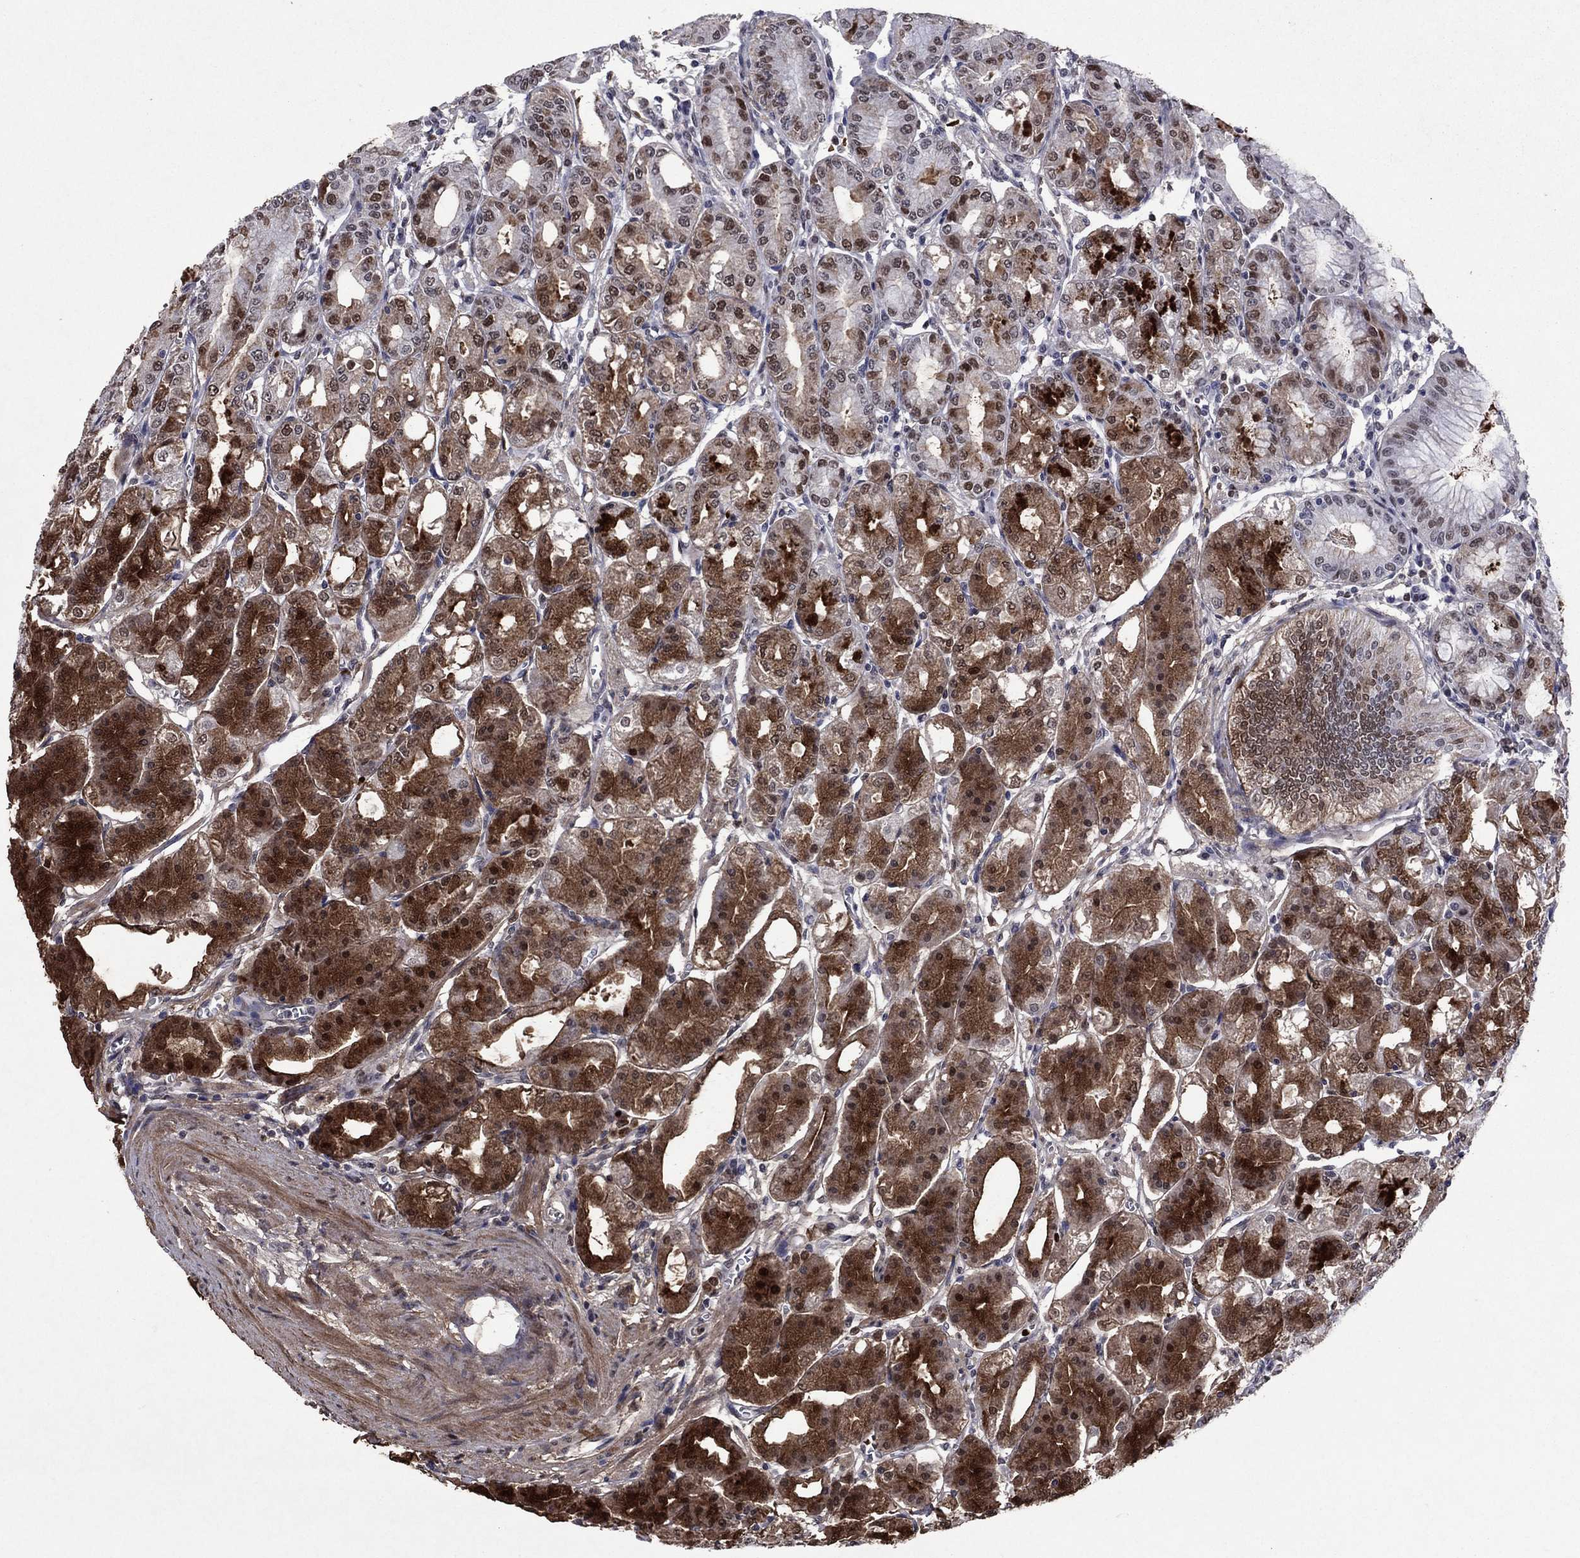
{"staining": {"intensity": "strong", "quantity": "25%-75%", "location": "cytoplasmic/membranous"}, "tissue": "stomach", "cell_type": "Glandular cells", "image_type": "normal", "snomed": [{"axis": "morphology", "description": "Normal tissue, NOS"}, {"axis": "topography", "description": "Stomach, lower"}], "caption": "Immunohistochemical staining of unremarkable stomach exhibits strong cytoplasmic/membranous protein positivity in about 25%-75% of glandular cells.", "gene": "TYMS", "patient": {"sex": "male", "age": 71}}